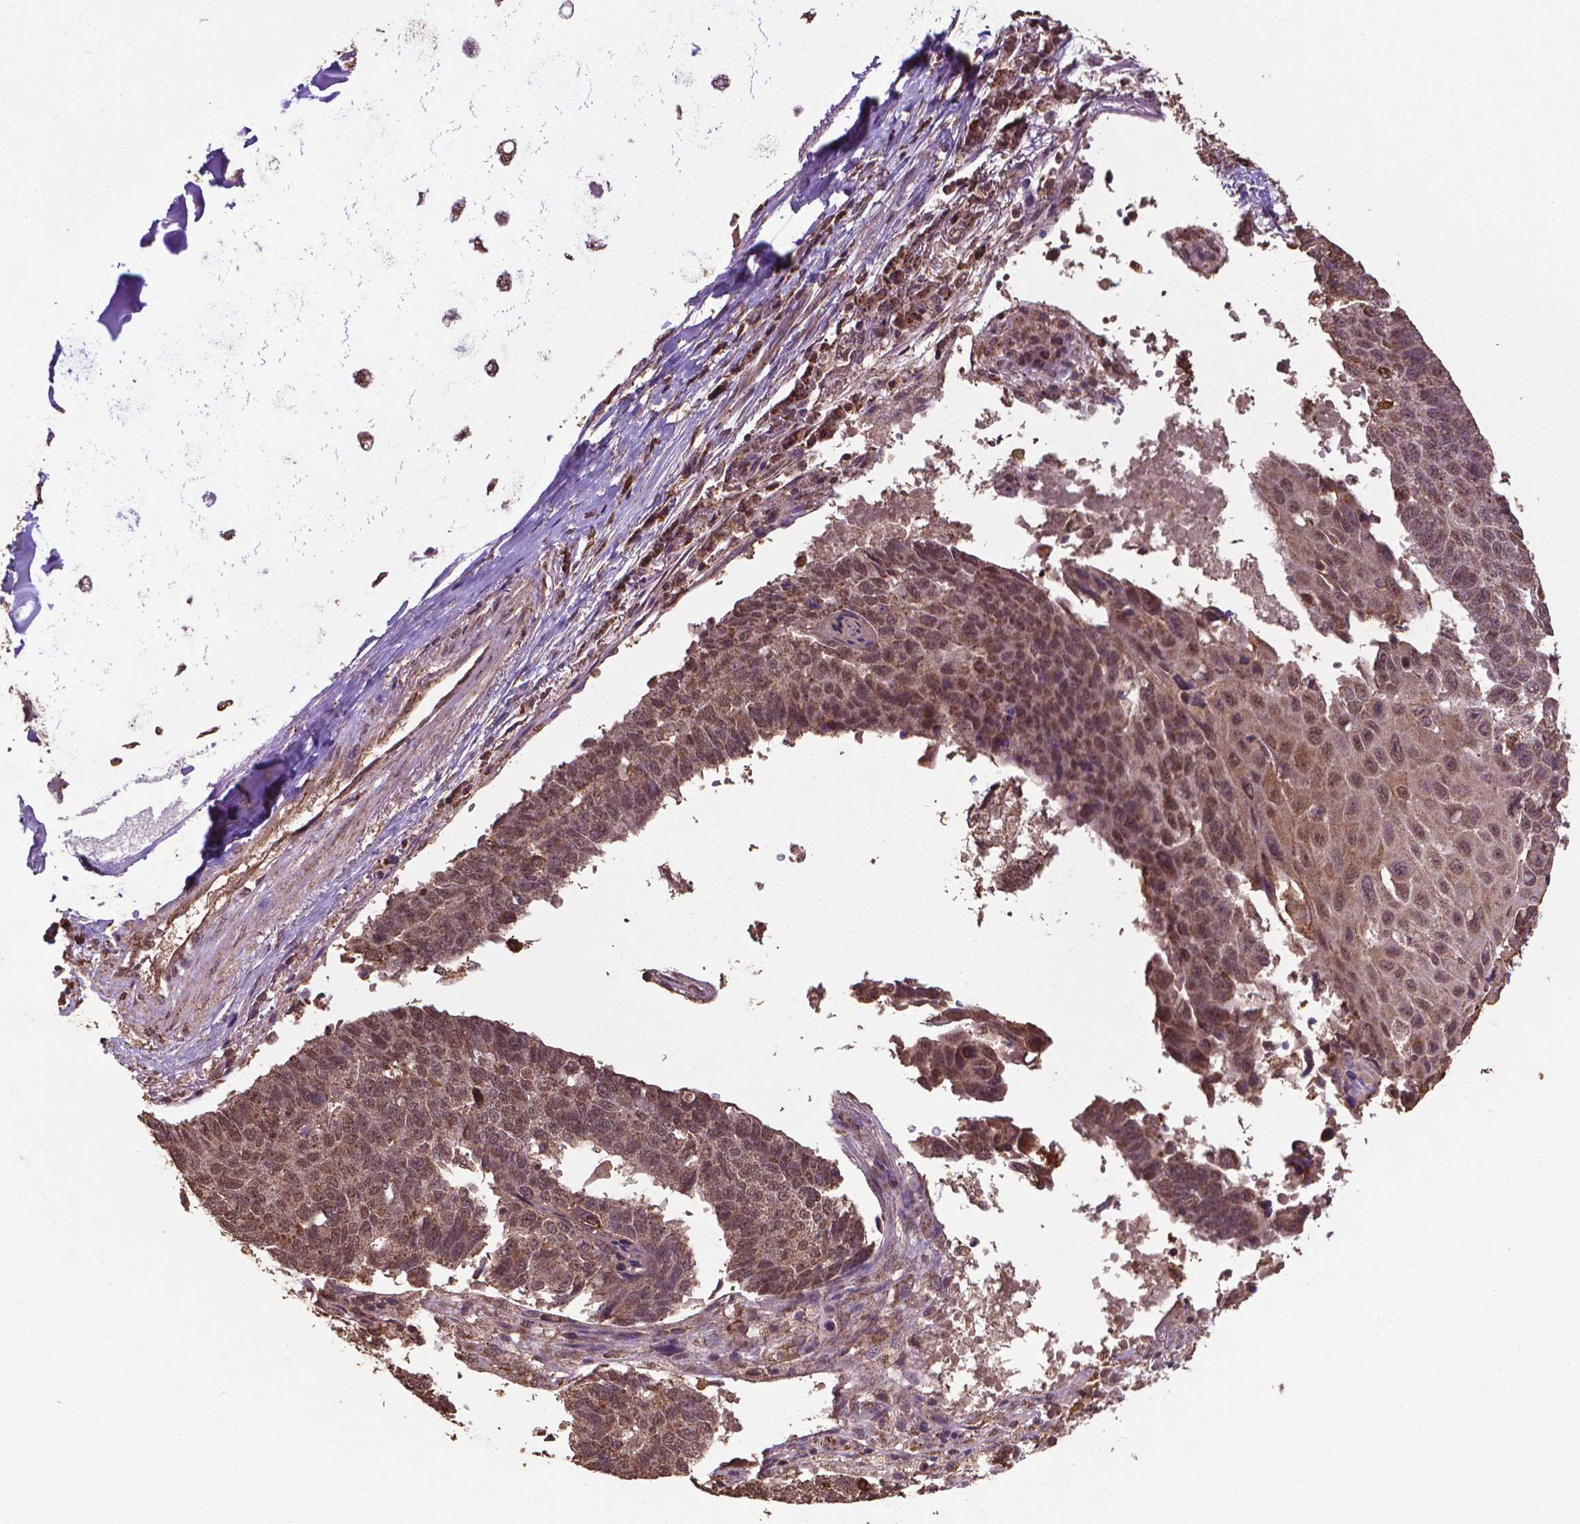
{"staining": {"intensity": "moderate", "quantity": ">75%", "location": "cytoplasmic/membranous,nuclear"}, "tissue": "lung cancer", "cell_type": "Tumor cells", "image_type": "cancer", "snomed": [{"axis": "morphology", "description": "Squamous cell carcinoma, NOS"}, {"axis": "topography", "description": "Lung"}], "caption": "A medium amount of moderate cytoplasmic/membranous and nuclear expression is seen in approximately >75% of tumor cells in lung squamous cell carcinoma tissue.", "gene": "DCAF1", "patient": {"sex": "male", "age": 73}}